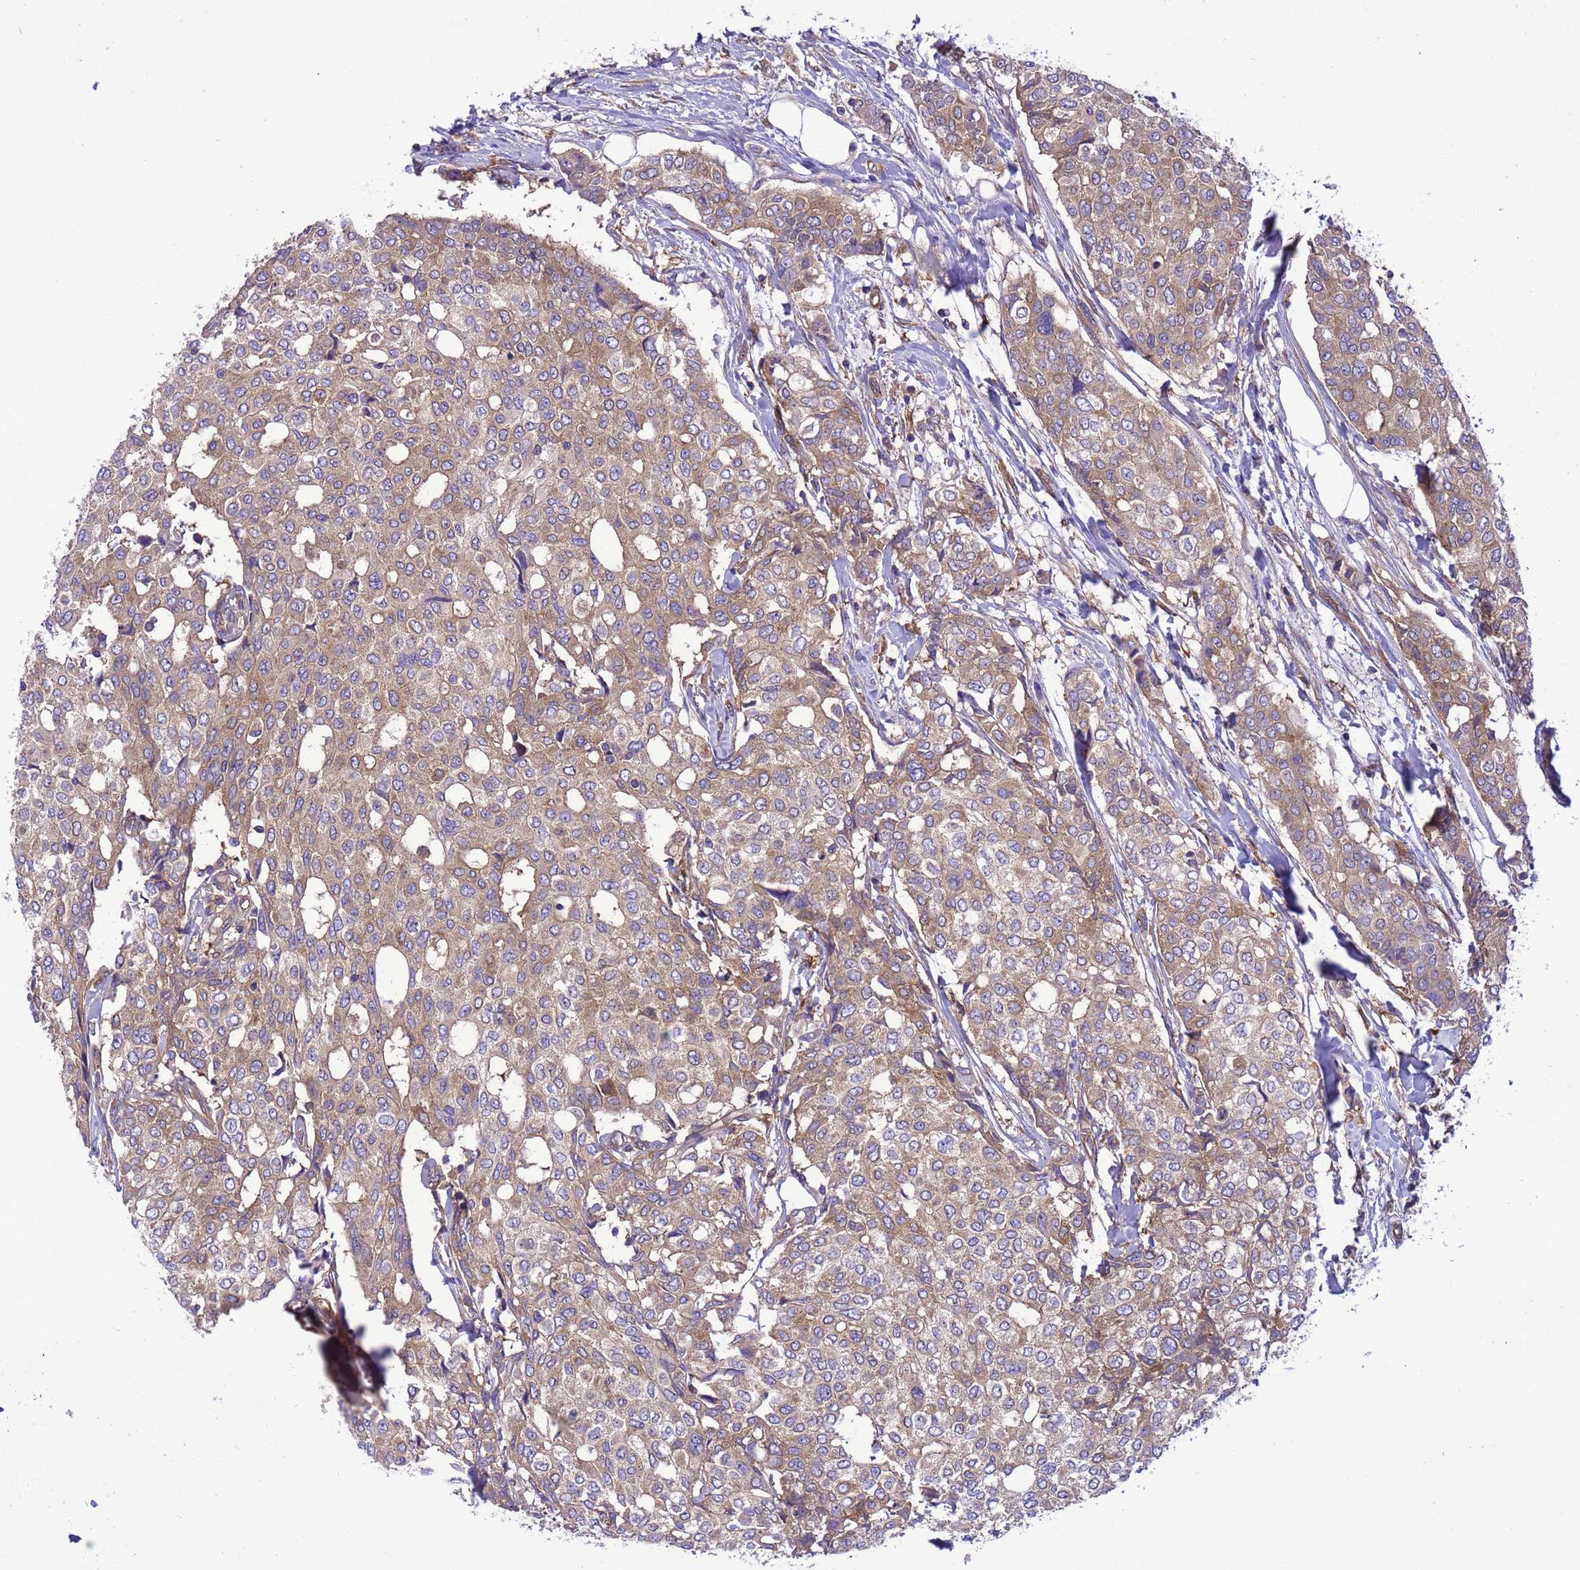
{"staining": {"intensity": "moderate", "quantity": "25%-75%", "location": "cytoplasmic/membranous"}, "tissue": "breast cancer", "cell_type": "Tumor cells", "image_type": "cancer", "snomed": [{"axis": "morphology", "description": "Lobular carcinoma"}, {"axis": "topography", "description": "Breast"}], "caption": "Immunohistochemical staining of human breast cancer demonstrates moderate cytoplasmic/membranous protein staining in approximately 25%-75% of tumor cells.", "gene": "RABEP2", "patient": {"sex": "female", "age": 51}}